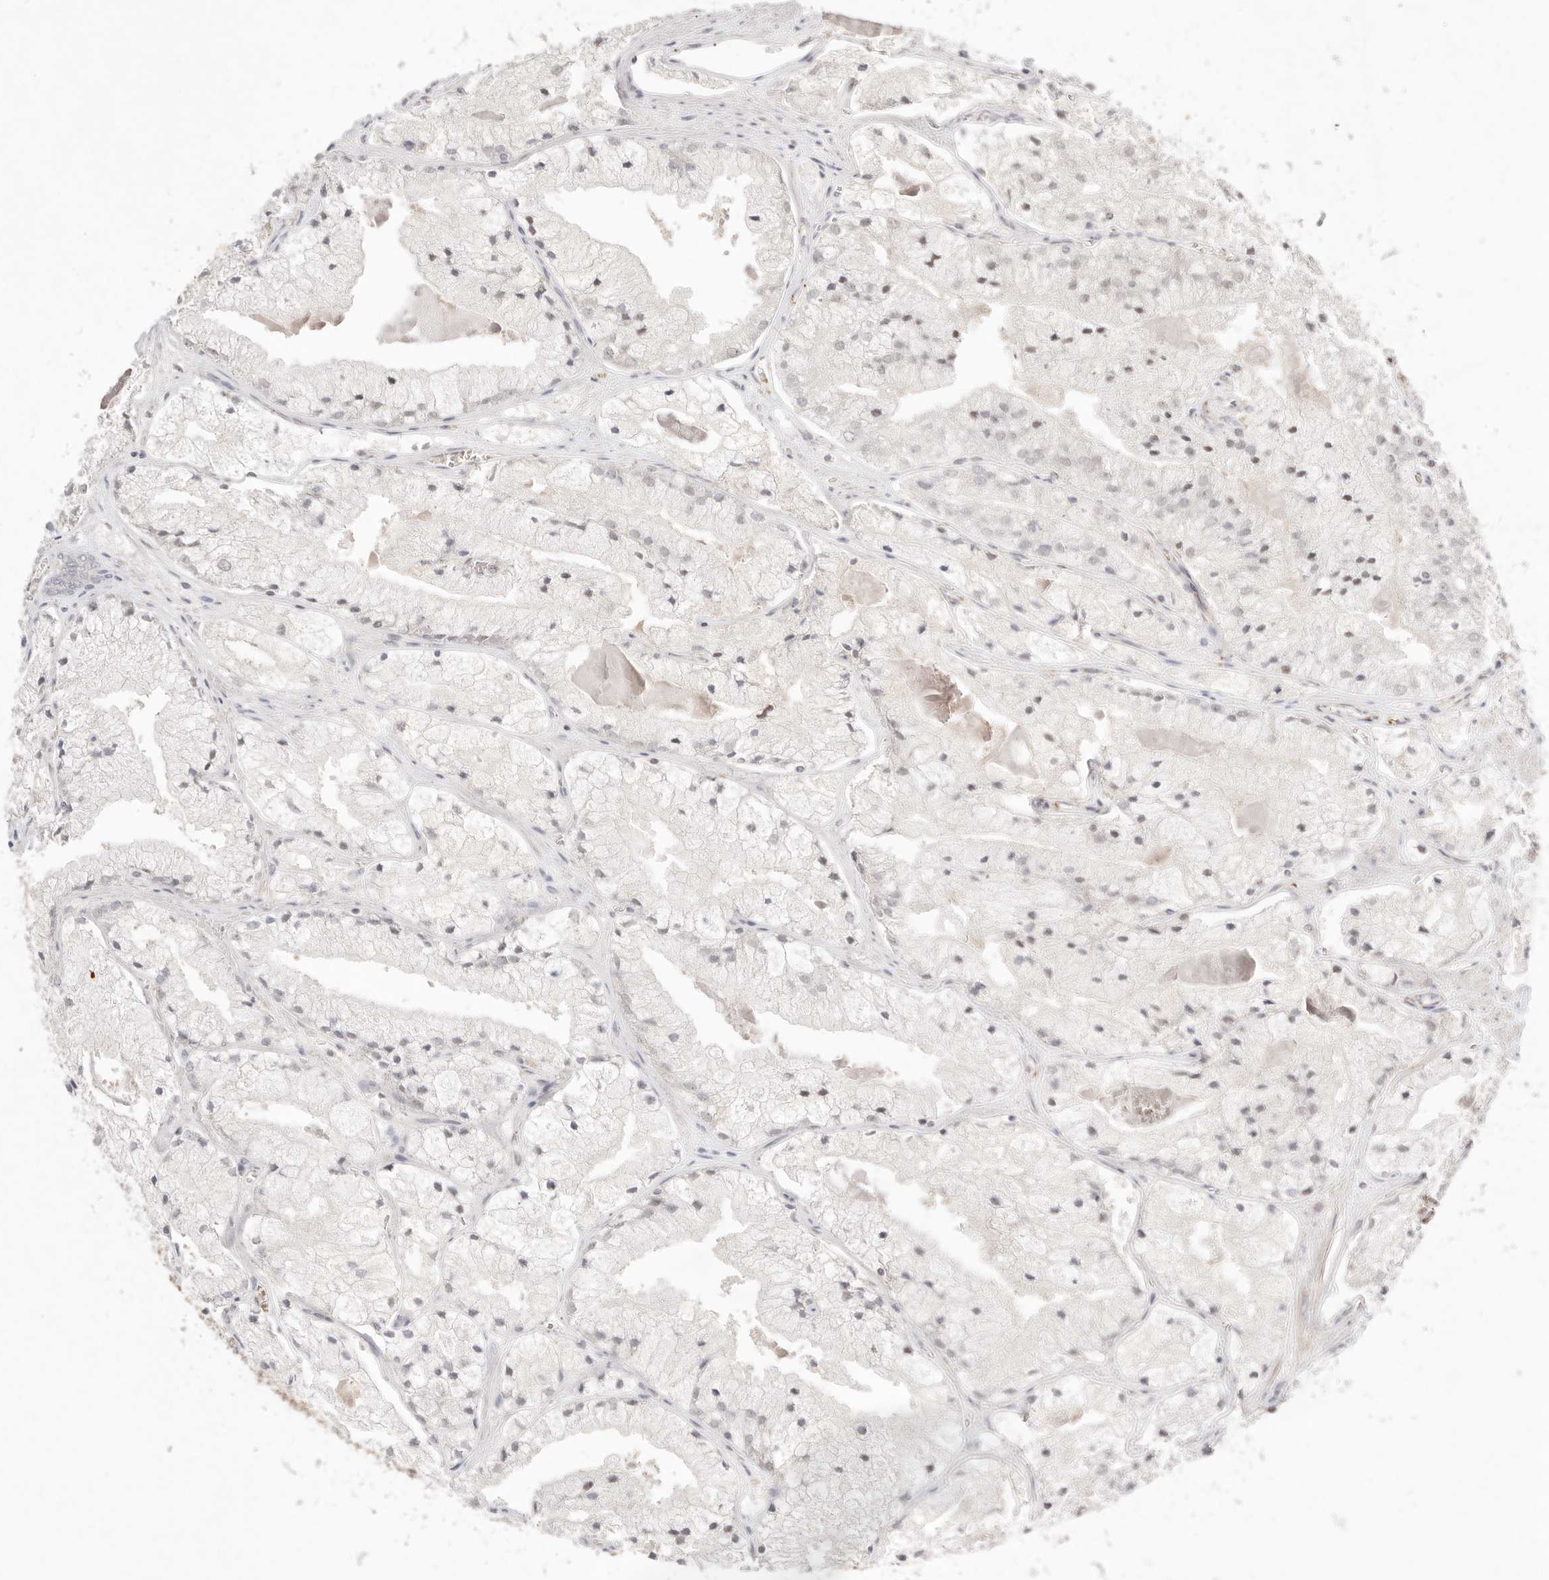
{"staining": {"intensity": "weak", "quantity": "25%-75%", "location": "nuclear"}, "tissue": "prostate cancer", "cell_type": "Tumor cells", "image_type": "cancer", "snomed": [{"axis": "morphology", "description": "Adenocarcinoma, High grade"}, {"axis": "topography", "description": "Prostate"}], "caption": "There is low levels of weak nuclear expression in tumor cells of prostate high-grade adenocarcinoma, as demonstrated by immunohistochemical staining (brown color).", "gene": "MEP1A", "patient": {"sex": "male", "age": 50}}